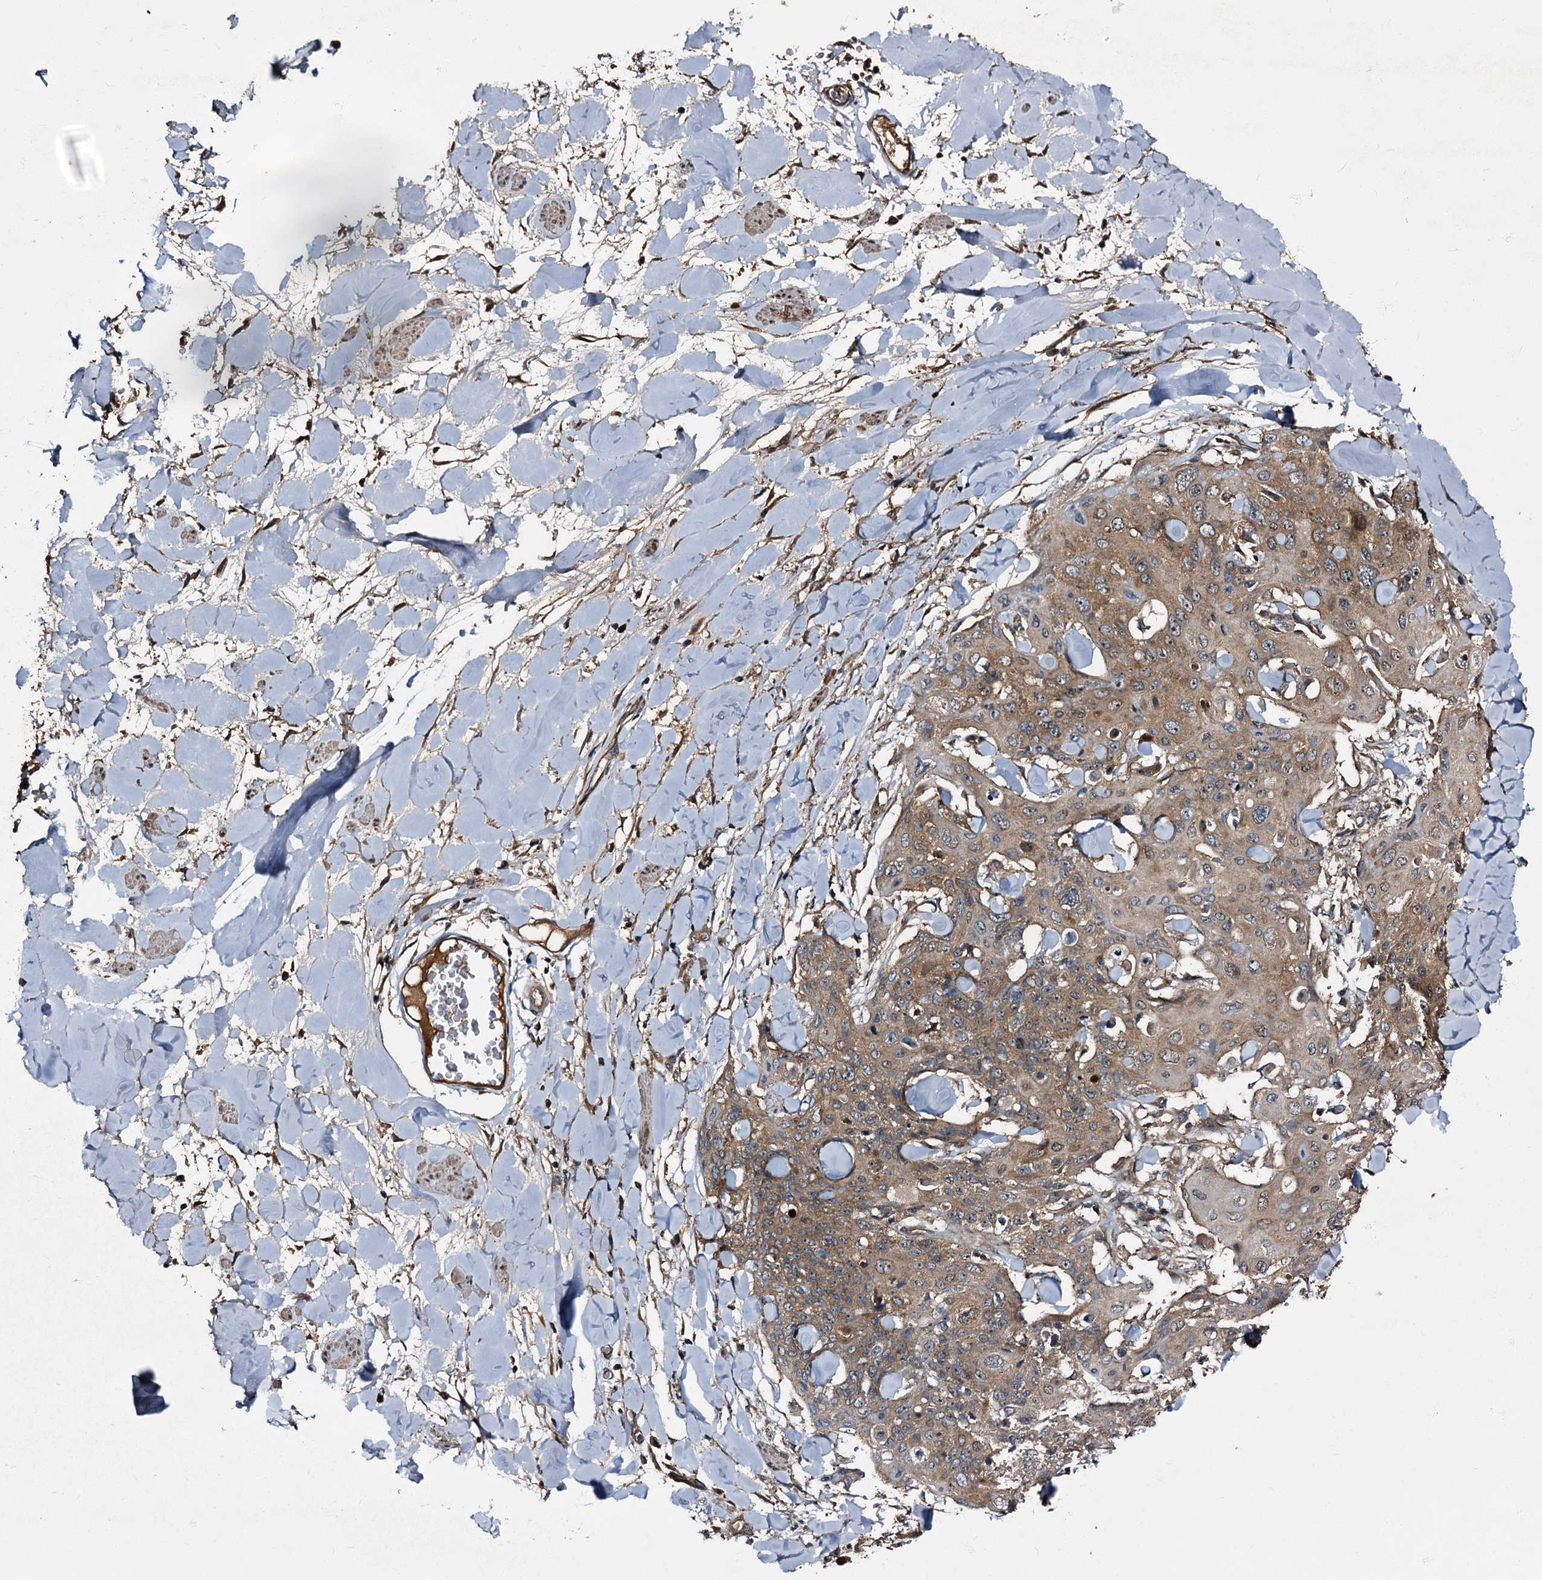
{"staining": {"intensity": "moderate", "quantity": ">75%", "location": "cytoplasmic/membranous"}, "tissue": "skin cancer", "cell_type": "Tumor cells", "image_type": "cancer", "snomed": [{"axis": "morphology", "description": "Squamous cell carcinoma, NOS"}, {"axis": "topography", "description": "Skin"}, {"axis": "topography", "description": "Vulva"}], "caption": "Tumor cells reveal medium levels of moderate cytoplasmic/membranous staining in approximately >75% of cells in human skin cancer.", "gene": "PEX5", "patient": {"sex": "female", "age": 85}}